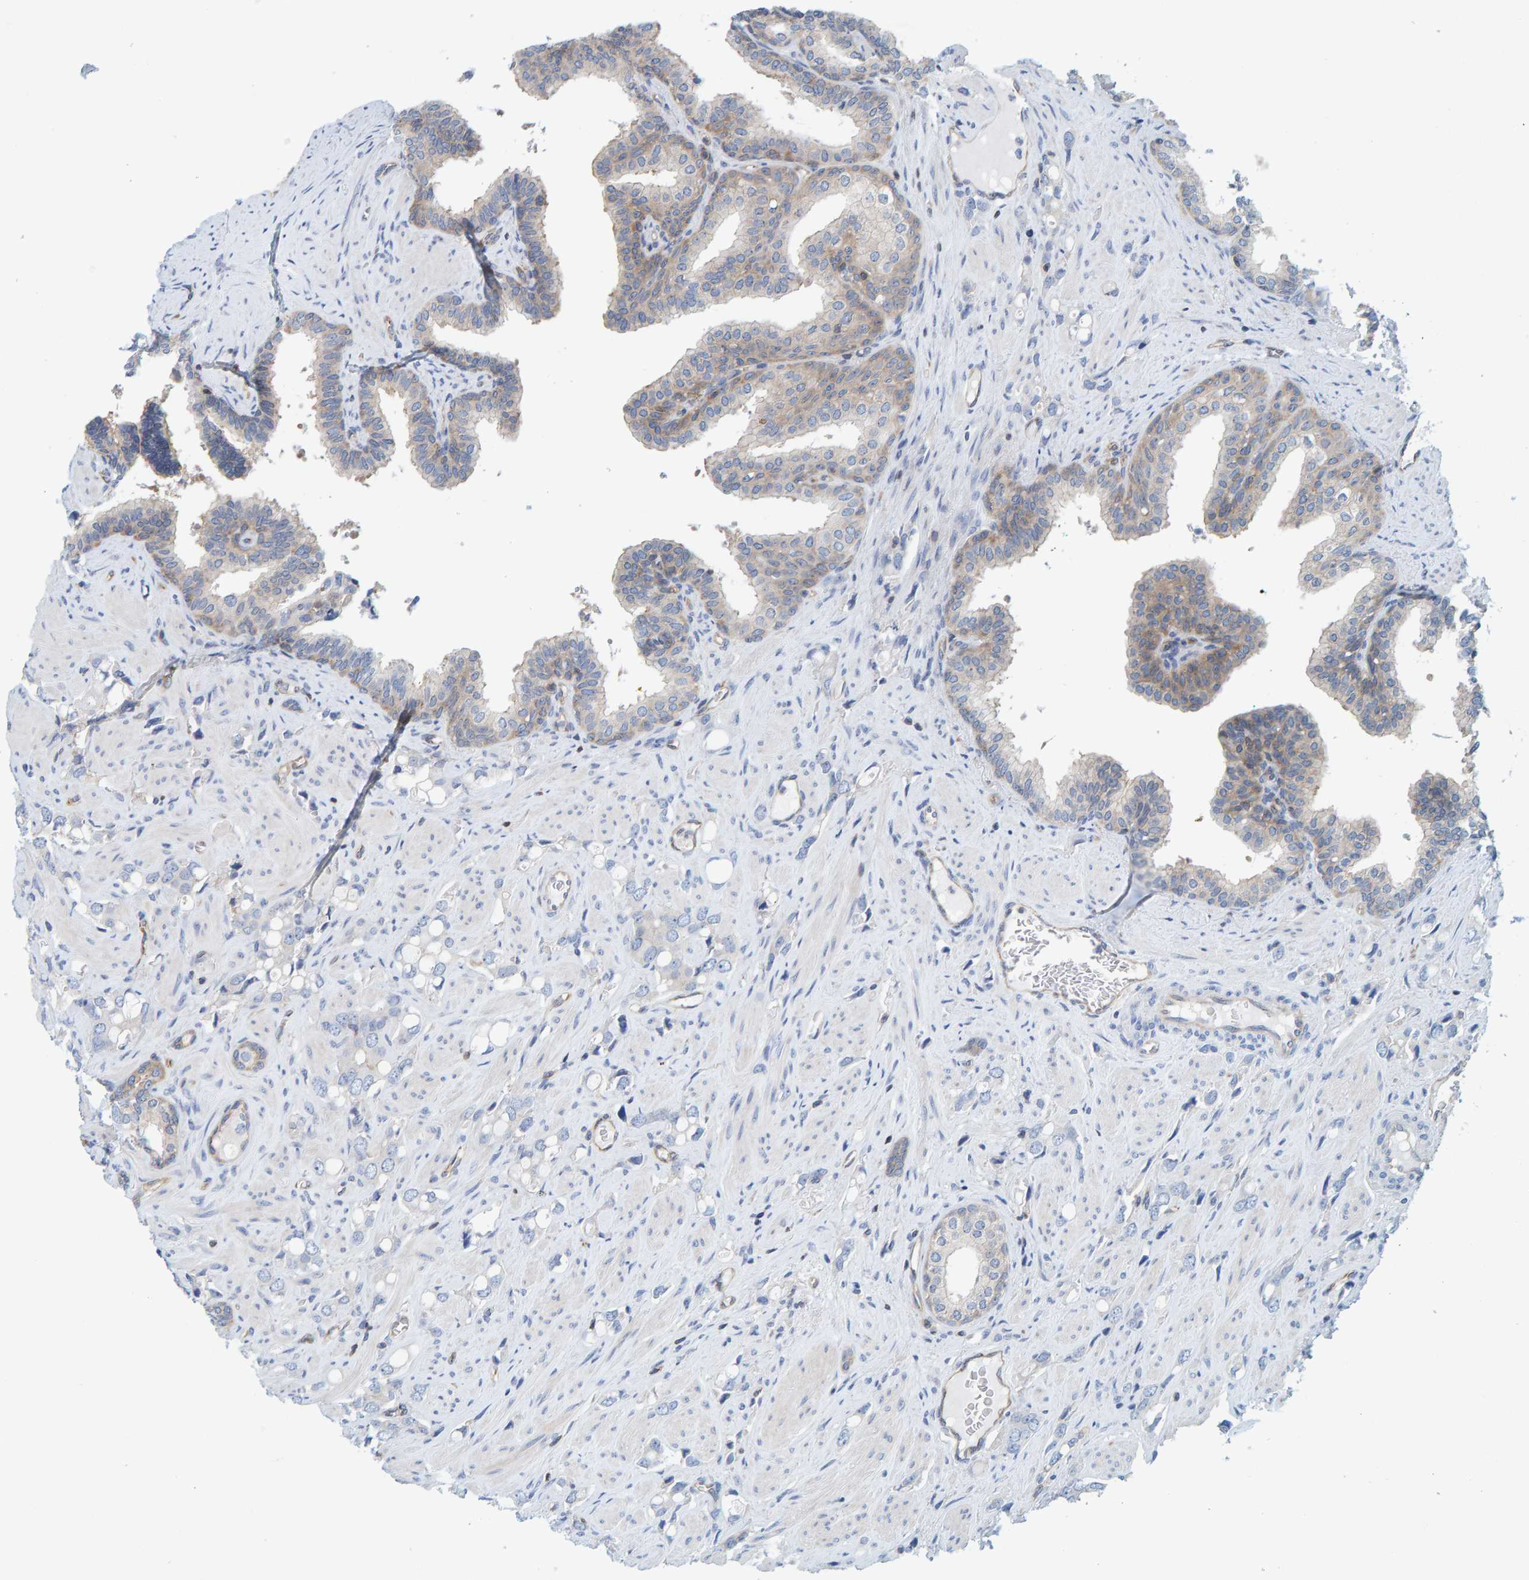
{"staining": {"intensity": "negative", "quantity": "none", "location": "none"}, "tissue": "prostate cancer", "cell_type": "Tumor cells", "image_type": "cancer", "snomed": [{"axis": "morphology", "description": "Adenocarcinoma, High grade"}, {"axis": "topography", "description": "Prostate"}], "caption": "Adenocarcinoma (high-grade) (prostate) stained for a protein using IHC reveals no staining tumor cells.", "gene": "PRKD2", "patient": {"sex": "male", "age": 52}}